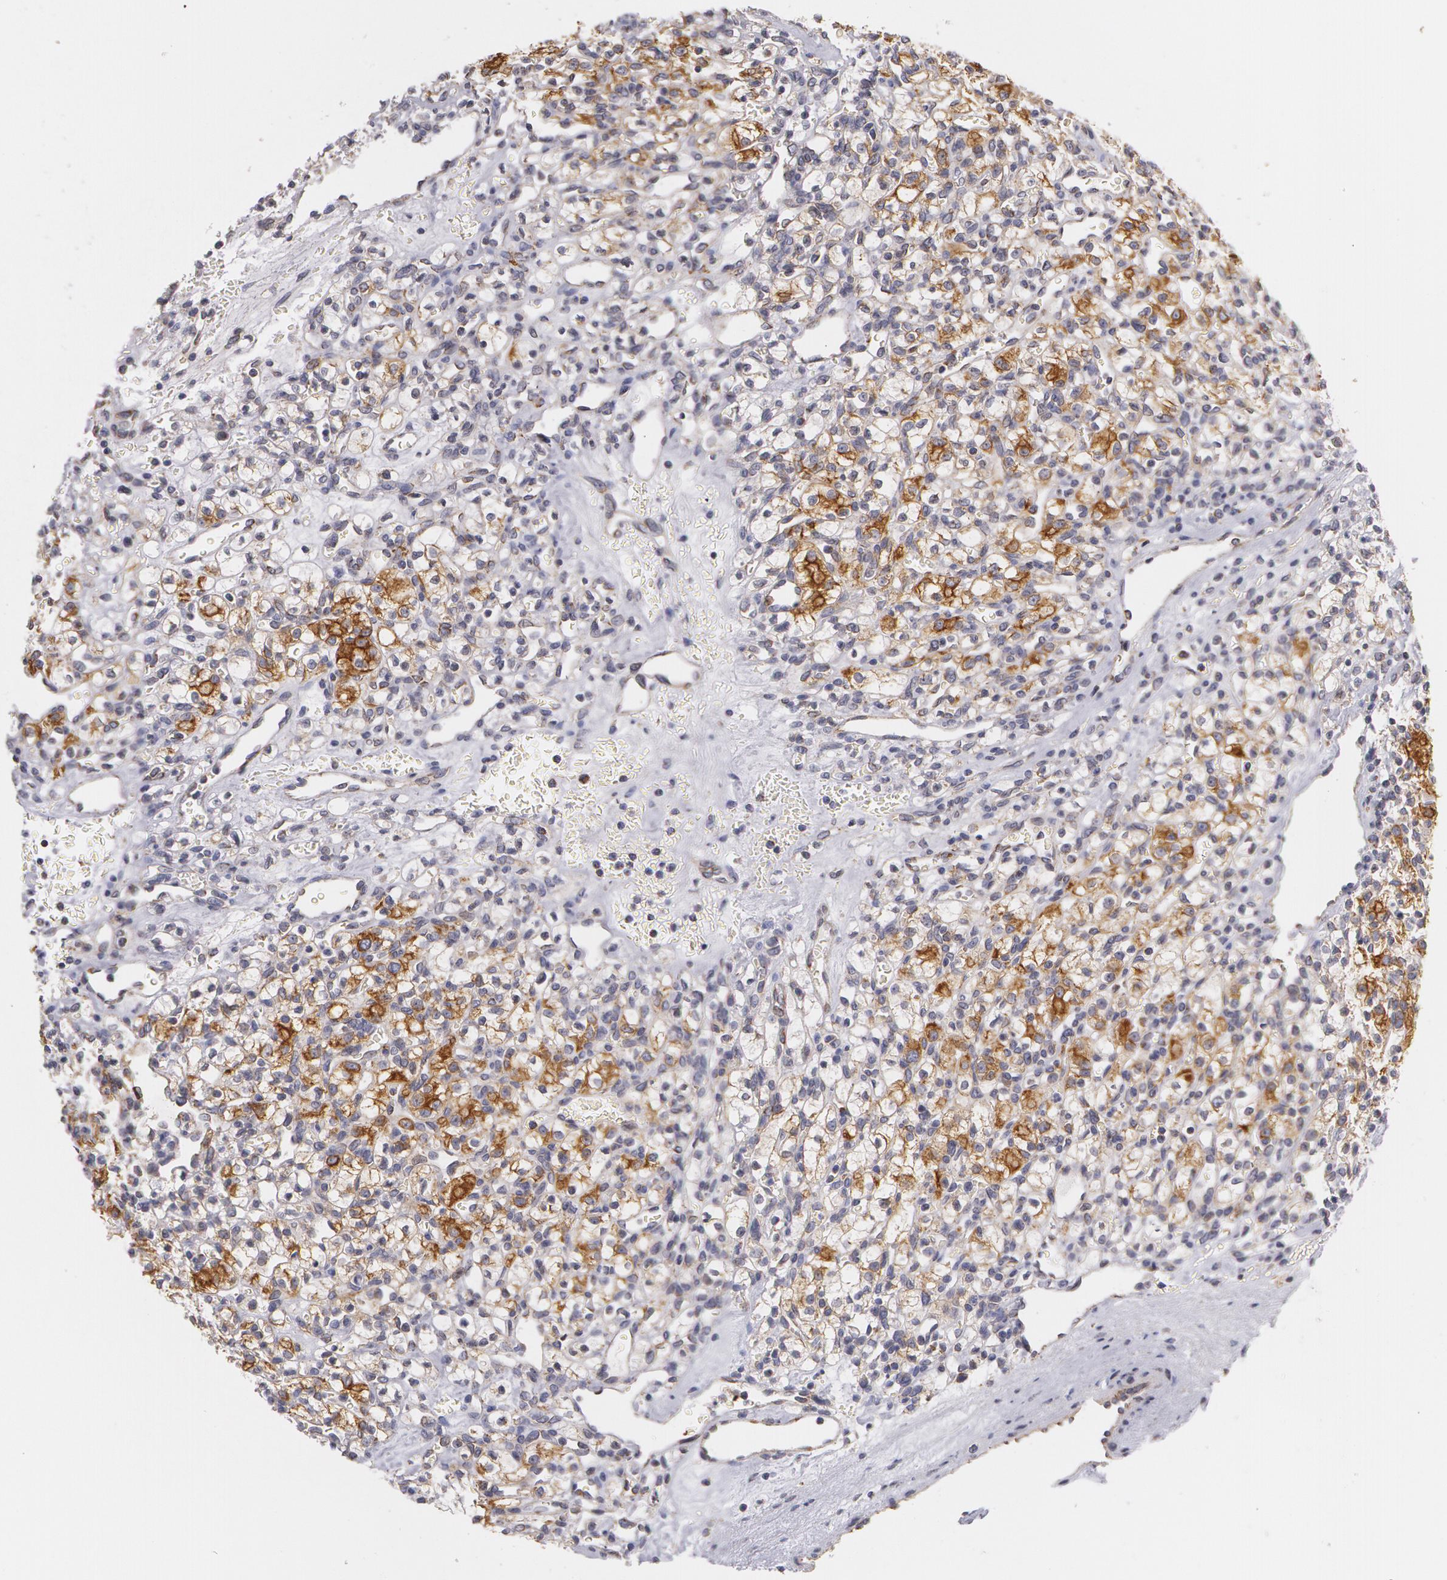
{"staining": {"intensity": "moderate", "quantity": ">75%", "location": "cytoplasmic/membranous"}, "tissue": "renal cancer", "cell_type": "Tumor cells", "image_type": "cancer", "snomed": [{"axis": "morphology", "description": "Adenocarcinoma, NOS"}, {"axis": "topography", "description": "Kidney"}], "caption": "Renal cancer (adenocarcinoma) was stained to show a protein in brown. There is medium levels of moderate cytoplasmic/membranous positivity in about >75% of tumor cells.", "gene": "KRT18", "patient": {"sex": "female", "age": 62}}